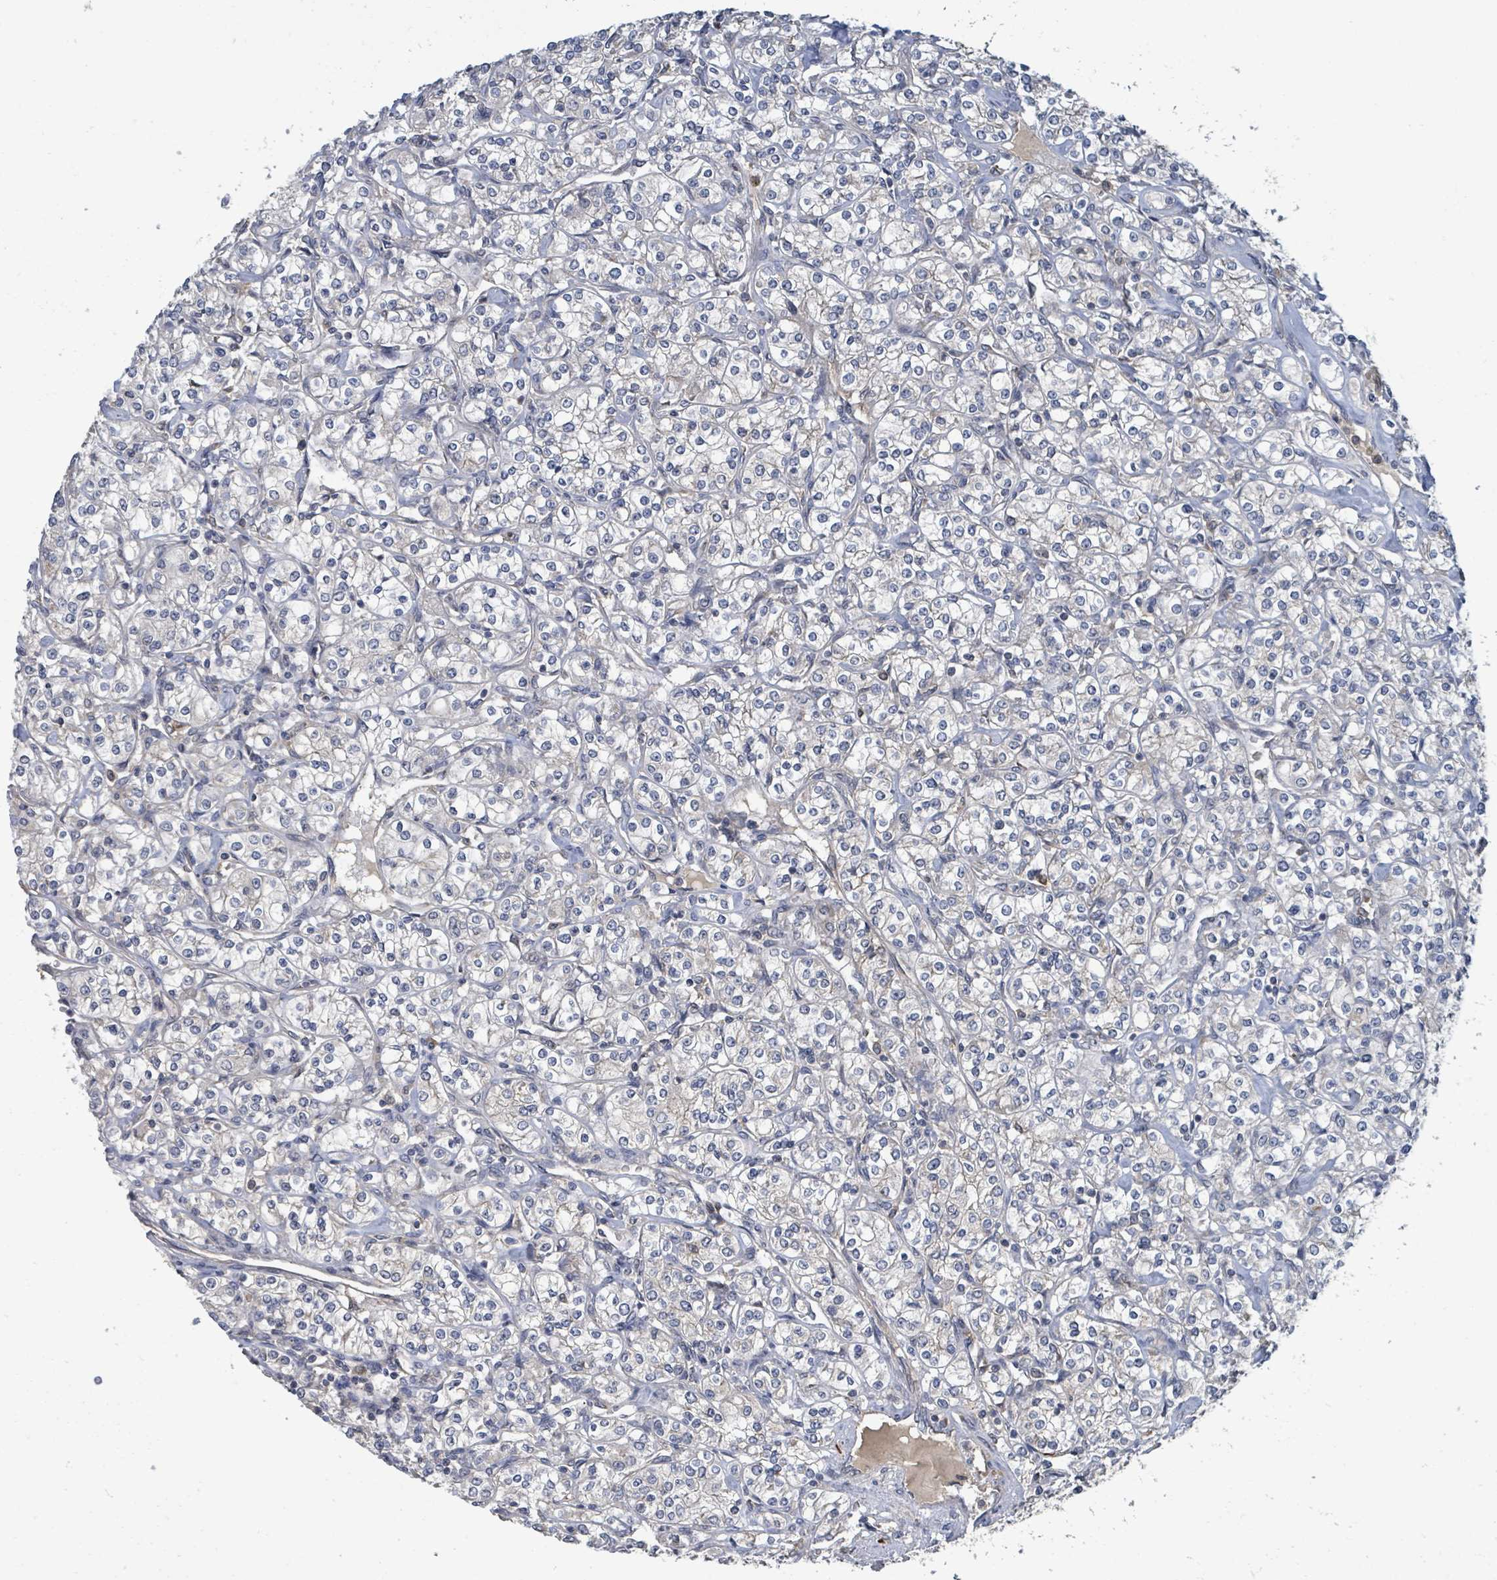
{"staining": {"intensity": "negative", "quantity": "none", "location": "none"}, "tissue": "renal cancer", "cell_type": "Tumor cells", "image_type": "cancer", "snomed": [{"axis": "morphology", "description": "Adenocarcinoma, NOS"}, {"axis": "topography", "description": "Kidney"}], "caption": "Tumor cells are negative for protein expression in human adenocarcinoma (renal).", "gene": "CCDC121", "patient": {"sex": "male", "age": 77}}